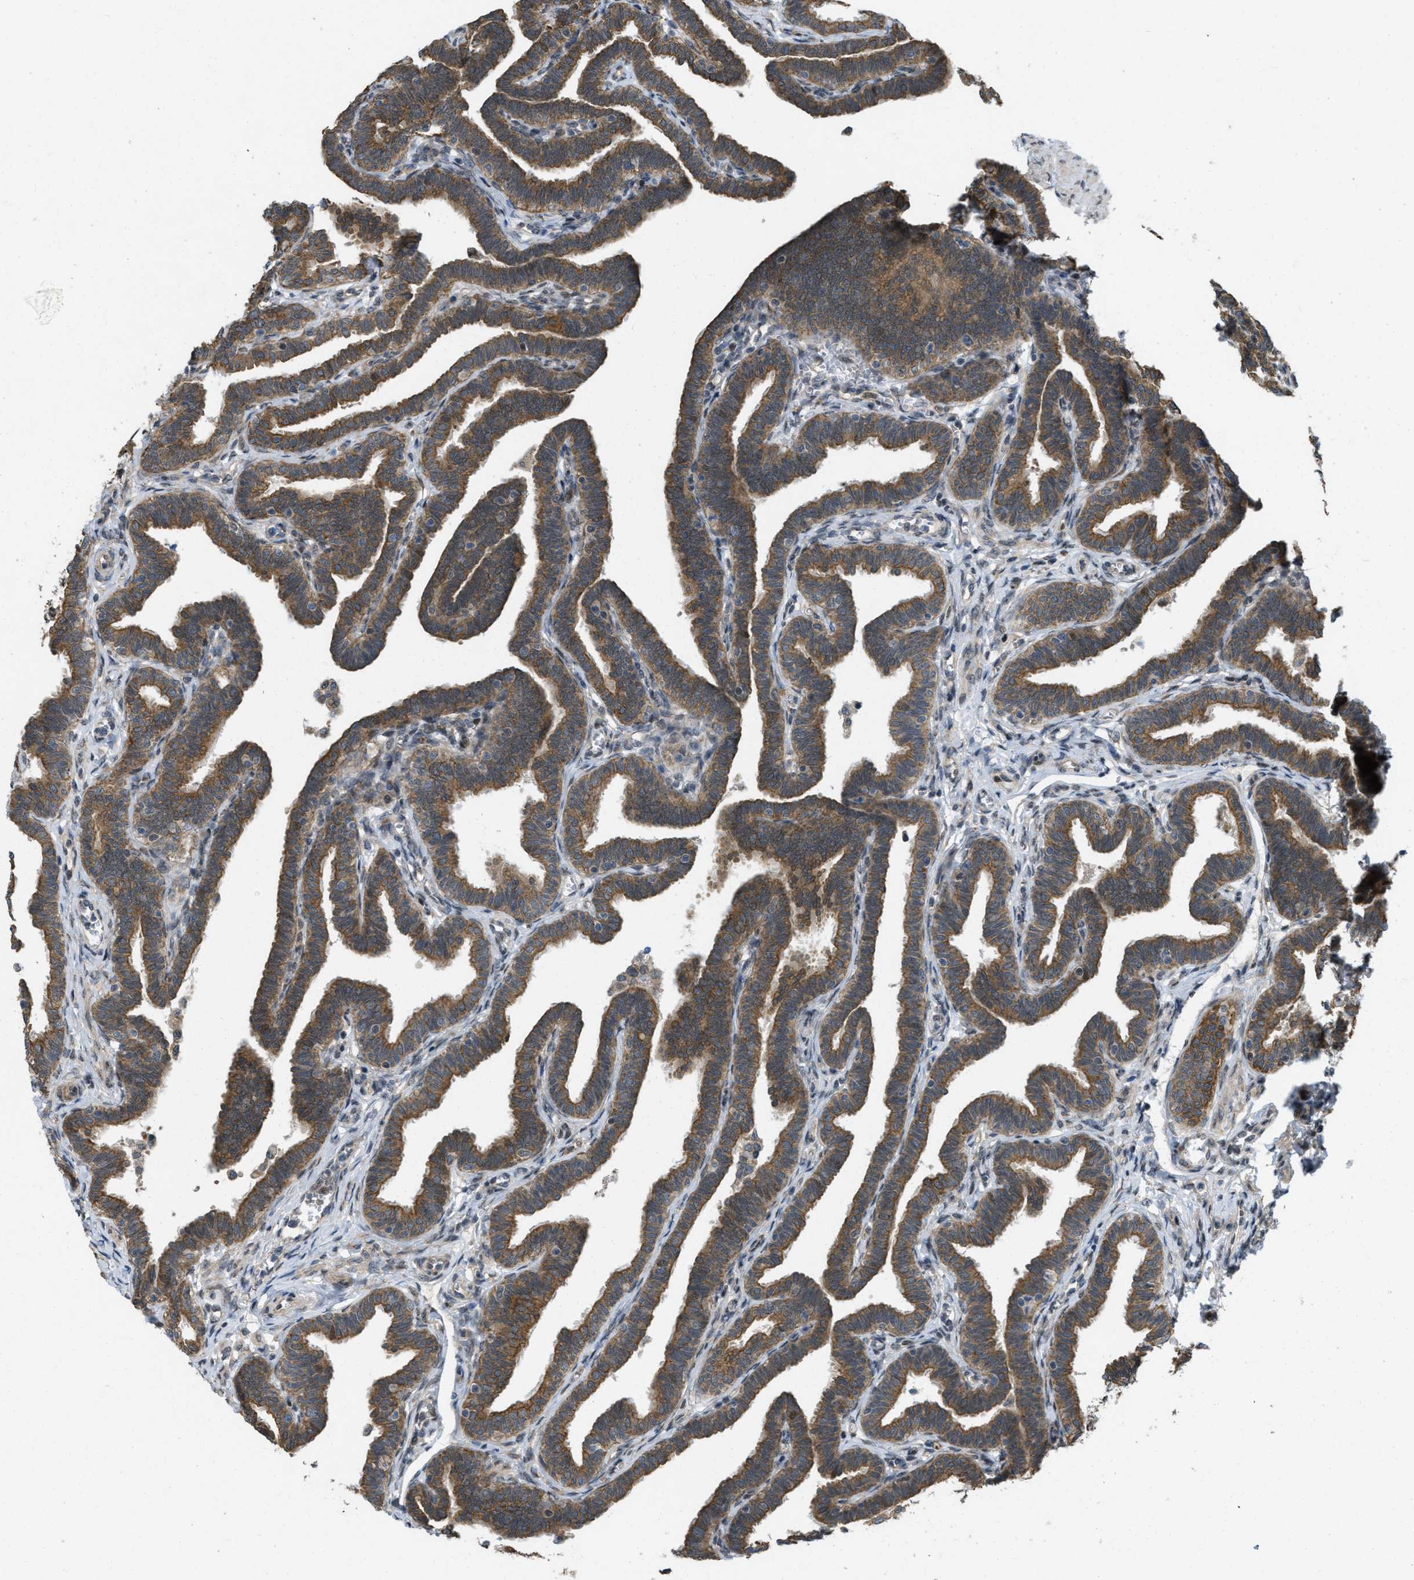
{"staining": {"intensity": "strong", "quantity": ">75%", "location": "cytoplasmic/membranous"}, "tissue": "fallopian tube", "cell_type": "Glandular cells", "image_type": "normal", "snomed": [{"axis": "morphology", "description": "Normal tissue, NOS"}, {"axis": "topography", "description": "Fallopian tube"}, {"axis": "topography", "description": "Ovary"}], "caption": "Fallopian tube stained with a brown dye reveals strong cytoplasmic/membranous positive expression in about >75% of glandular cells.", "gene": "IFNLR1", "patient": {"sex": "female", "age": 23}}